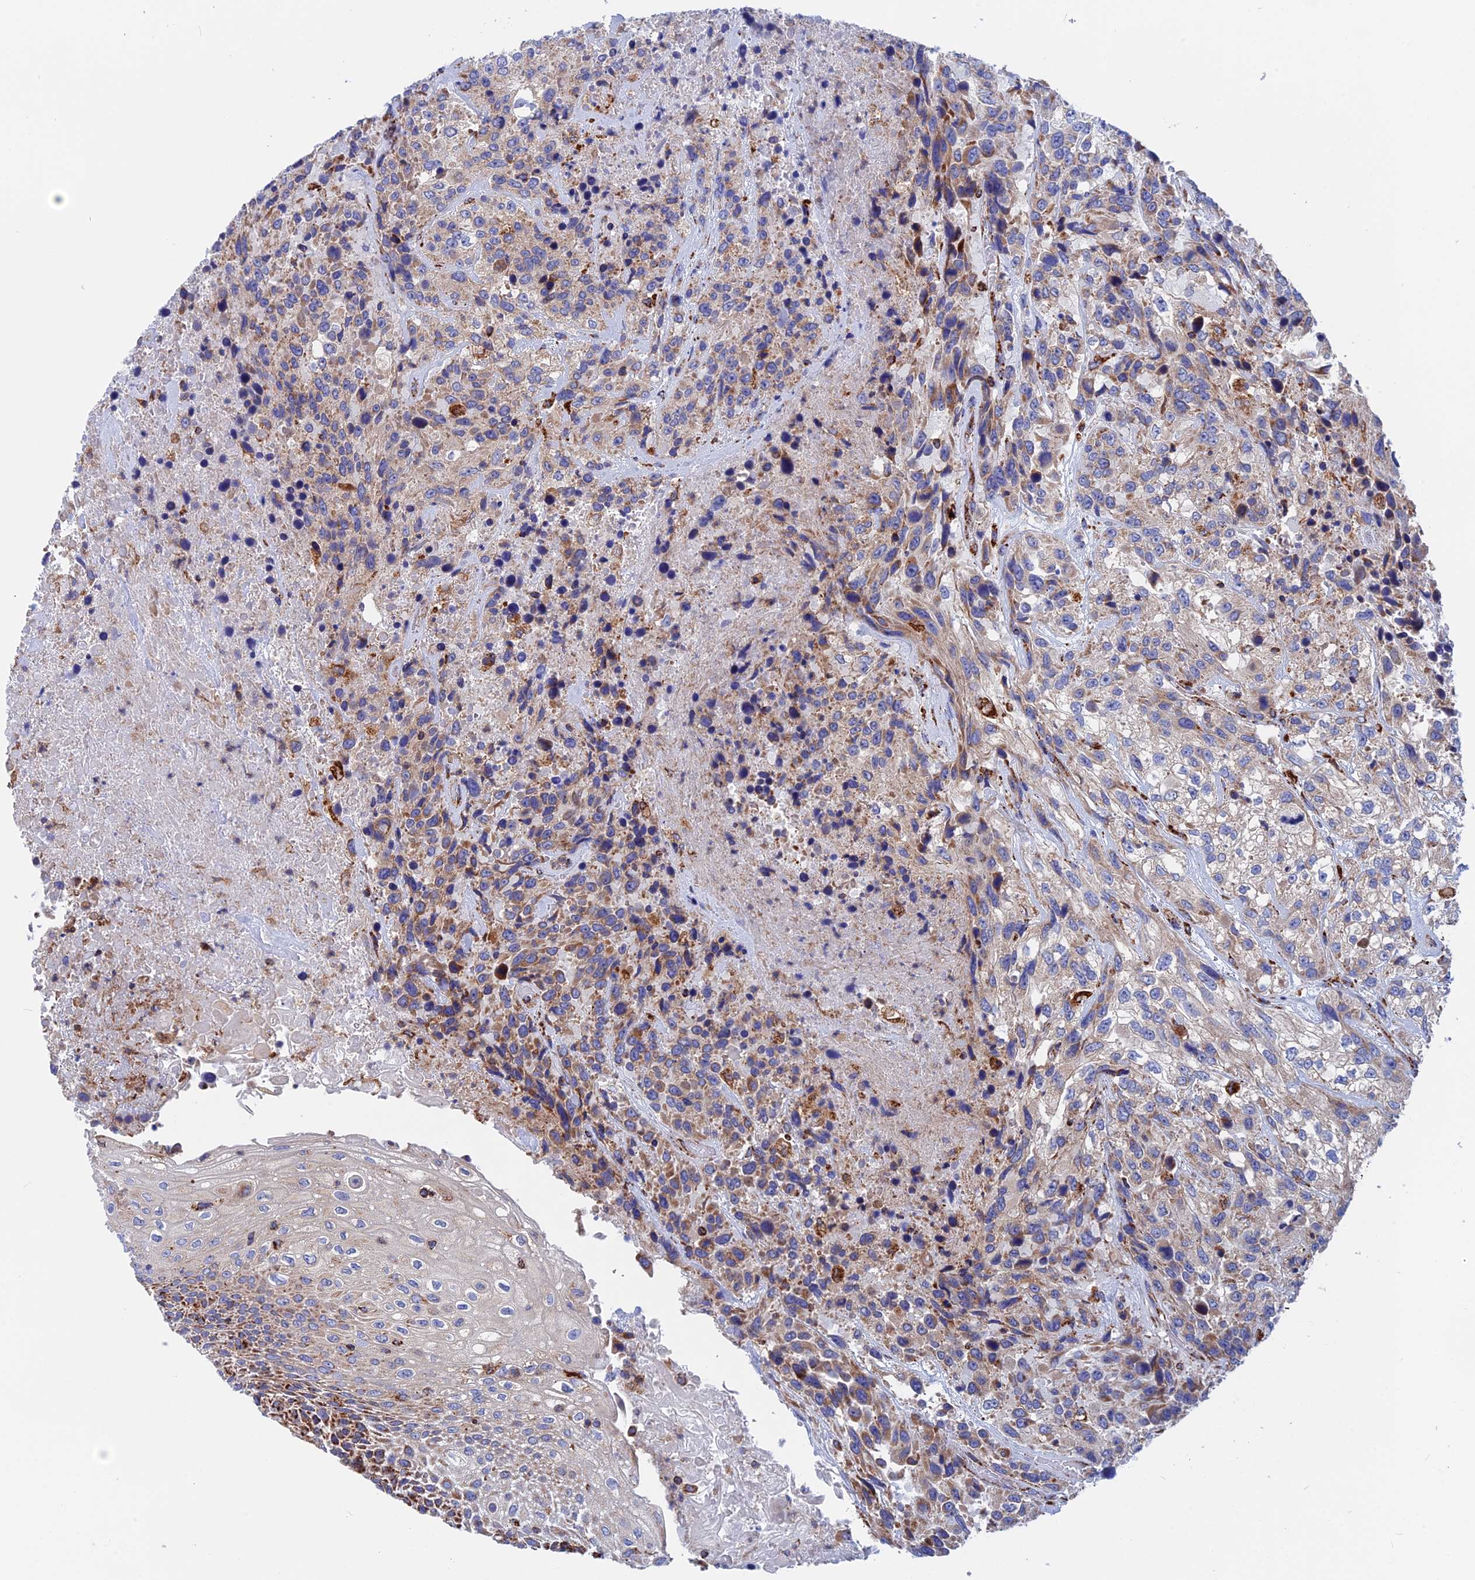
{"staining": {"intensity": "moderate", "quantity": "<25%", "location": "cytoplasmic/membranous"}, "tissue": "urothelial cancer", "cell_type": "Tumor cells", "image_type": "cancer", "snomed": [{"axis": "morphology", "description": "Urothelial carcinoma, High grade"}, {"axis": "topography", "description": "Urinary bladder"}], "caption": "Tumor cells display low levels of moderate cytoplasmic/membranous staining in approximately <25% of cells in high-grade urothelial carcinoma.", "gene": "WDR83", "patient": {"sex": "female", "age": 70}}